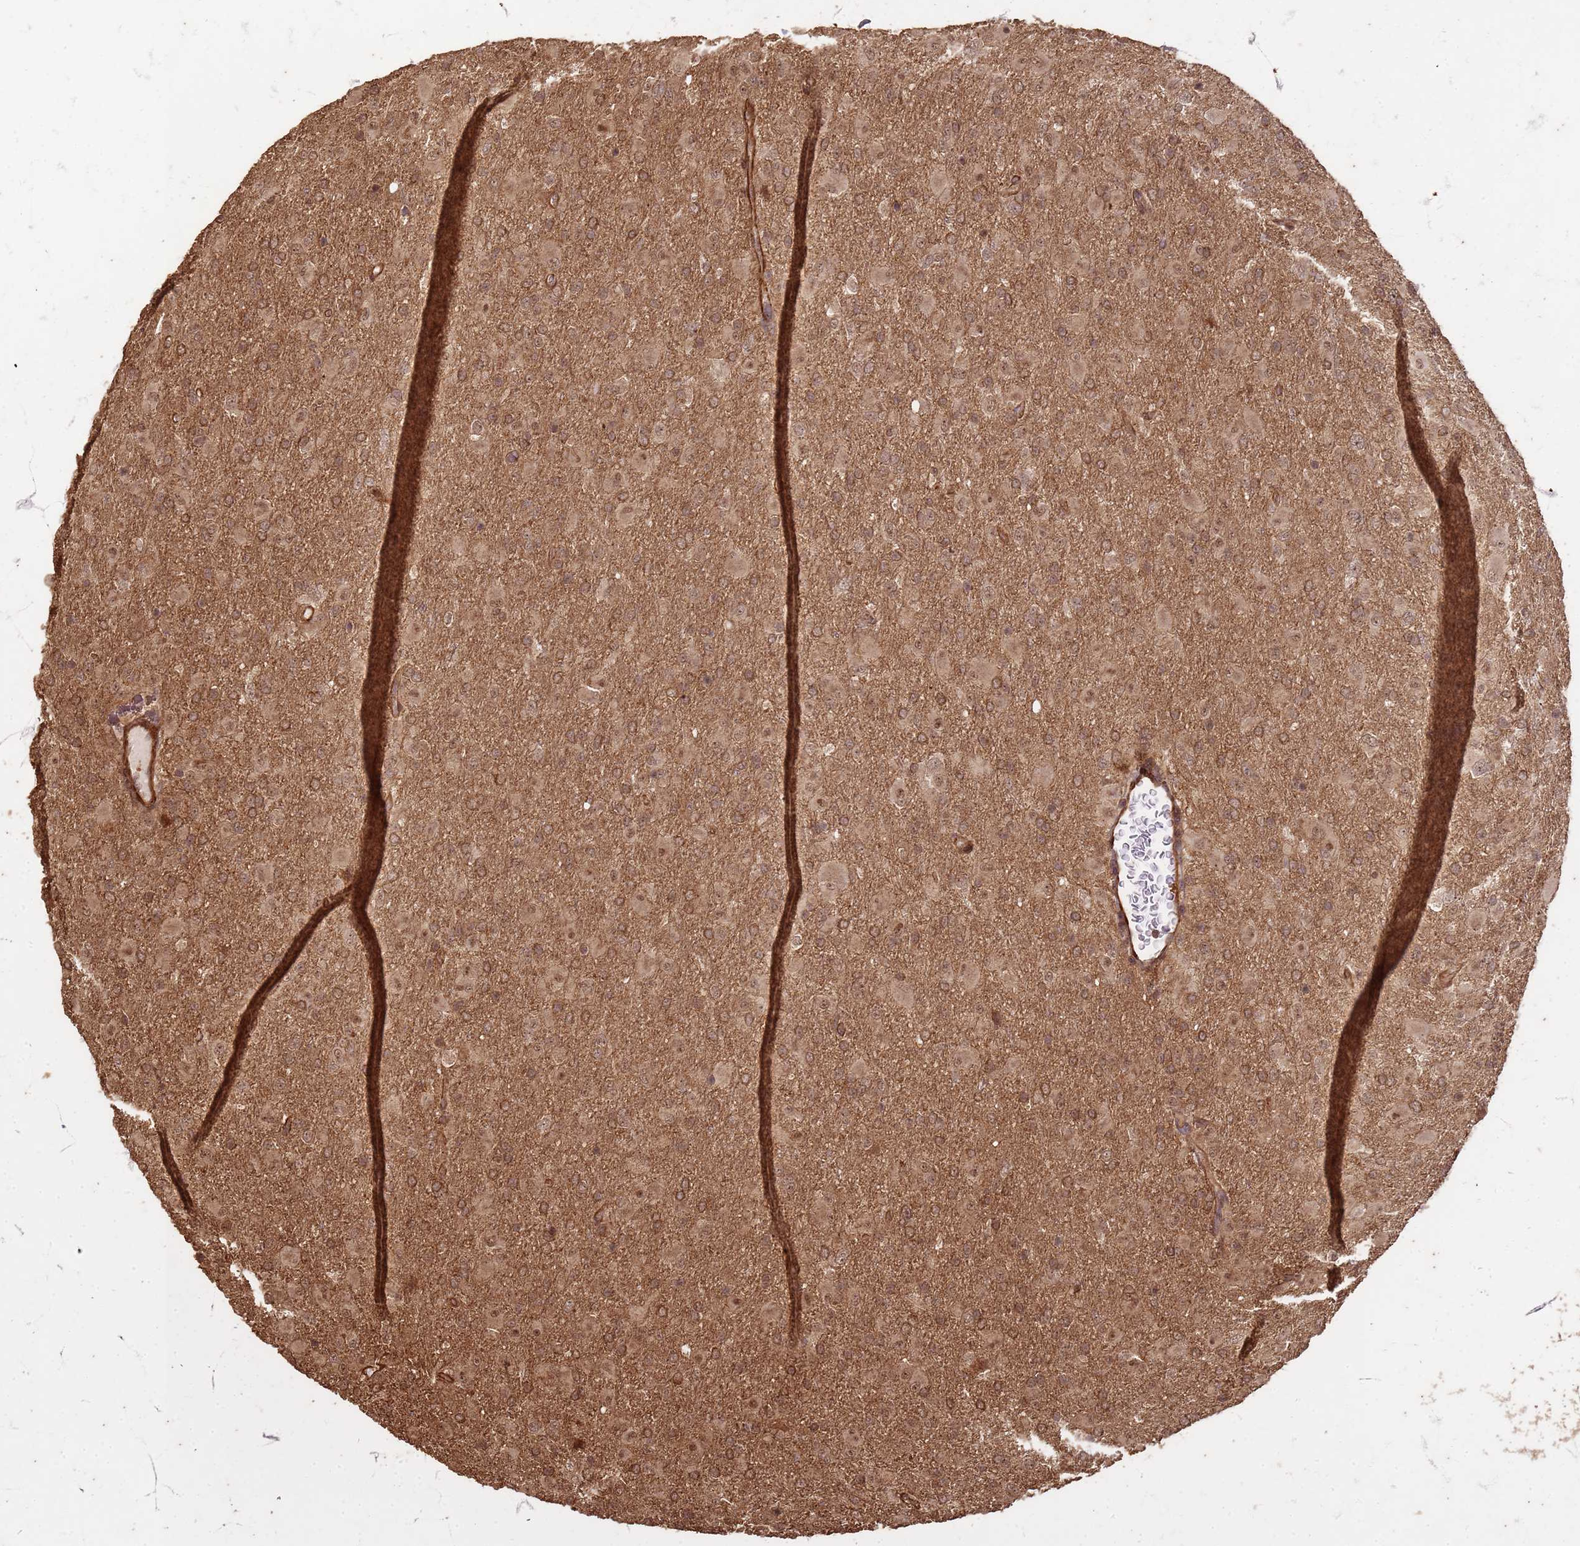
{"staining": {"intensity": "moderate", "quantity": "25%-75%", "location": "cytoplasmic/membranous,nuclear"}, "tissue": "glioma", "cell_type": "Tumor cells", "image_type": "cancer", "snomed": [{"axis": "morphology", "description": "Glioma, malignant, Low grade"}, {"axis": "topography", "description": "Brain"}], "caption": "DAB immunohistochemical staining of malignant glioma (low-grade) displays moderate cytoplasmic/membranous and nuclear protein expression in approximately 25%-75% of tumor cells.", "gene": "KIF26A", "patient": {"sex": "male", "age": 65}}